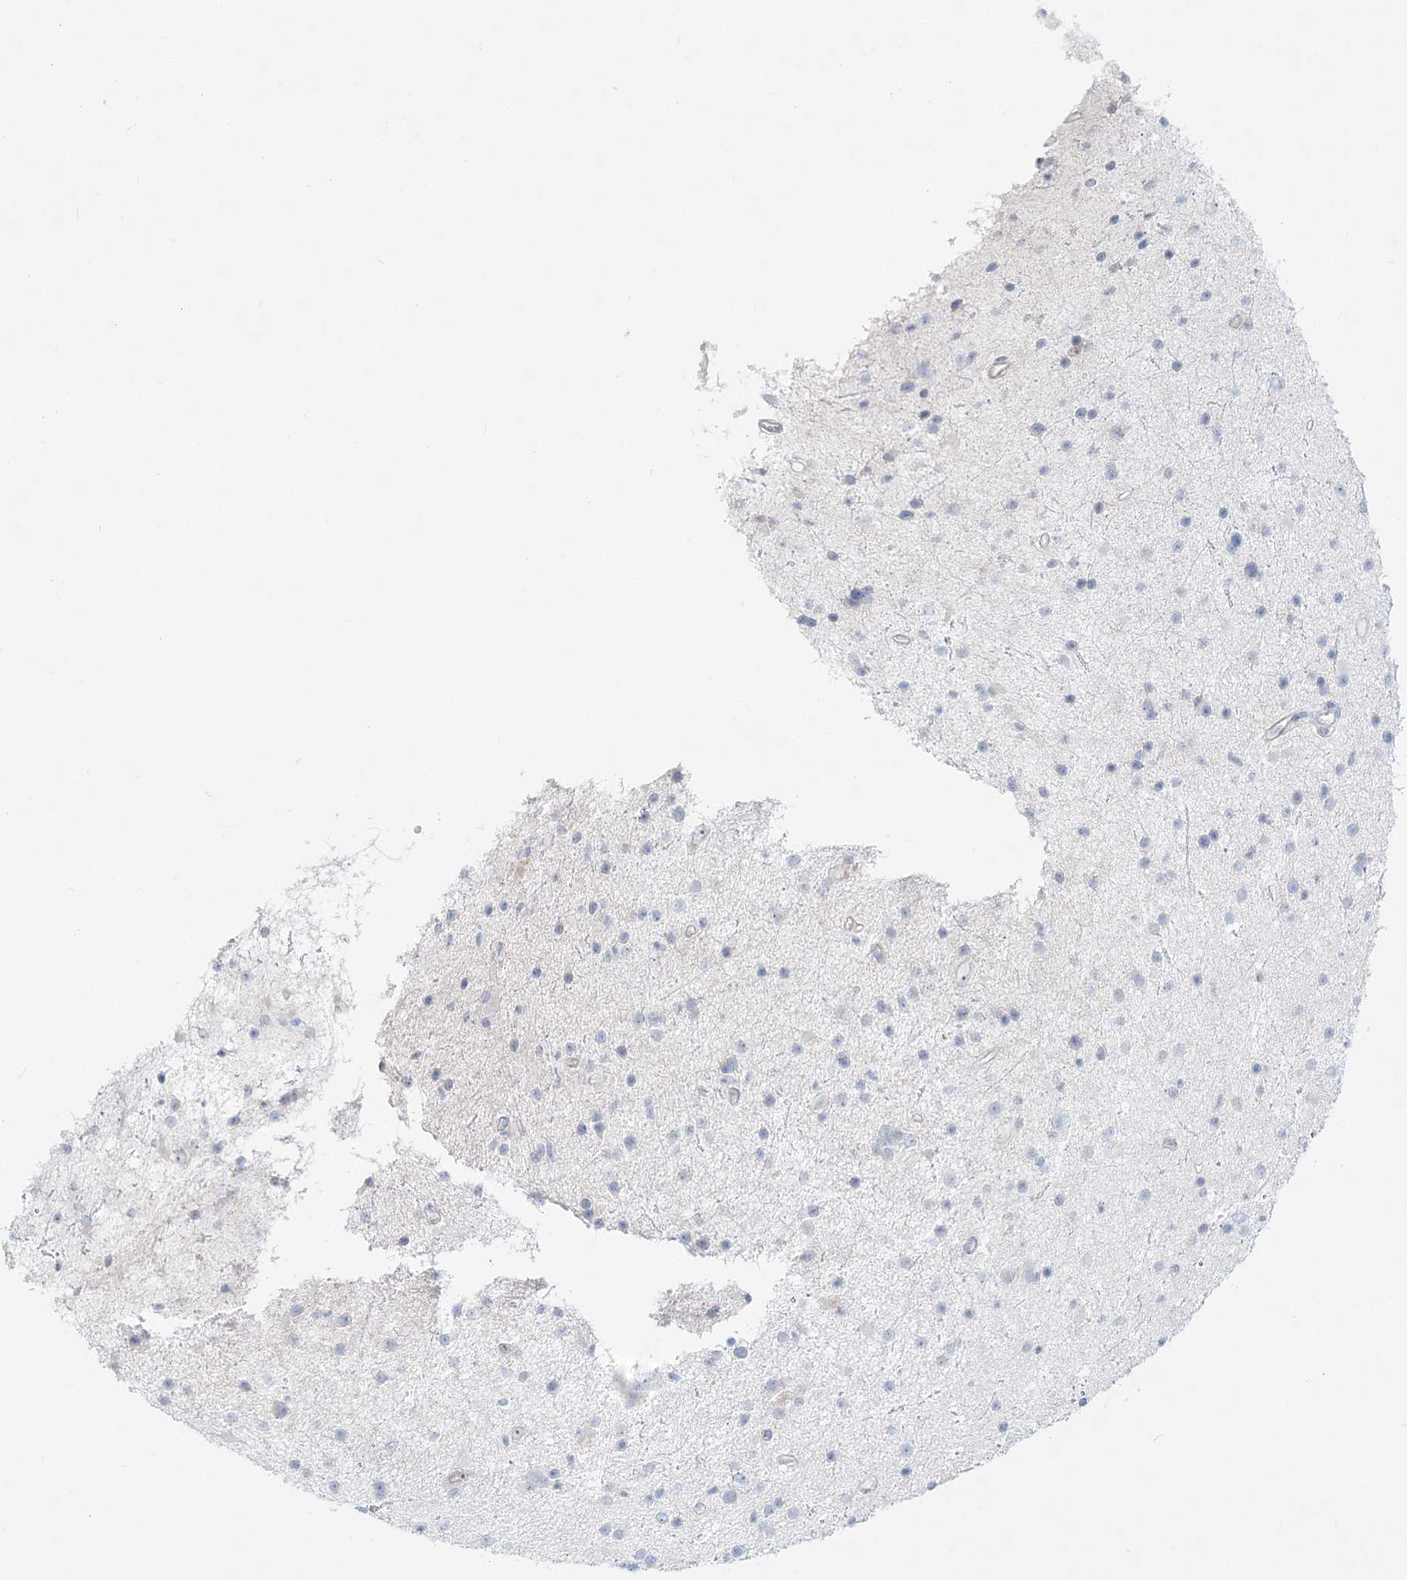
{"staining": {"intensity": "negative", "quantity": "none", "location": "none"}, "tissue": "glioma", "cell_type": "Tumor cells", "image_type": "cancer", "snomed": [{"axis": "morphology", "description": "Glioma, malignant, Low grade"}, {"axis": "topography", "description": "Cerebral cortex"}], "caption": "Immunohistochemical staining of malignant glioma (low-grade) demonstrates no significant staining in tumor cells.", "gene": "DNAH5", "patient": {"sex": "female", "age": 39}}